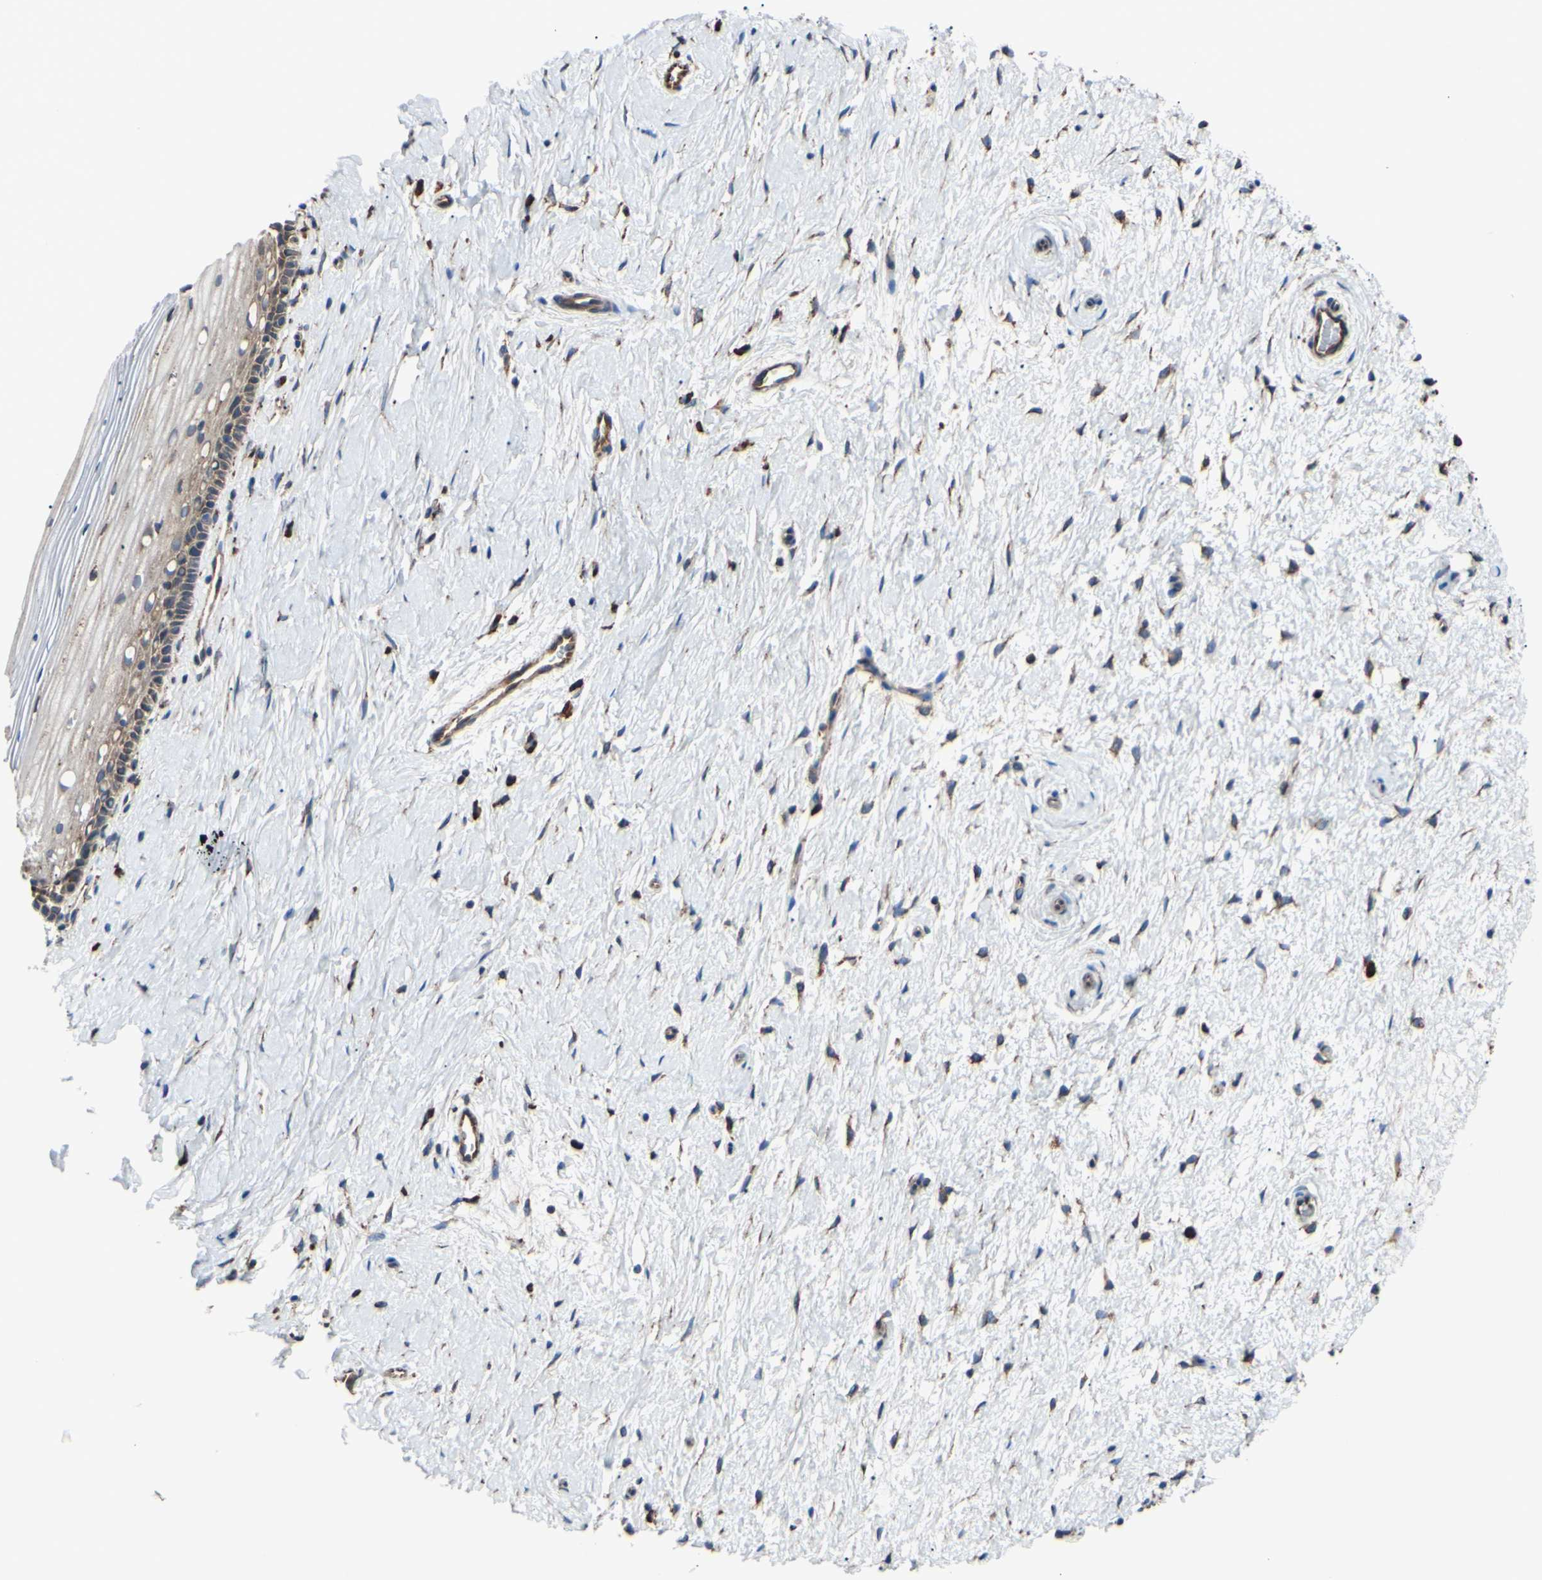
{"staining": {"intensity": "moderate", "quantity": ">75%", "location": "cytoplasmic/membranous"}, "tissue": "cervix", "cell_type": "Glandular cells", "image_type": "normal", "snomed": [{"axis": "morphology", "description": "Normal tissue, NOS"}, {"axis": "topography", "description": "Cervix"}], "caption": "Cervix stained with DAB (3,3'-diaminobenzidine) IHC shows medium levels of moderate cytoplasmic/membranous expression in approximately >75% of glandular cells. Nuclei are stained in blue.", "gene": "BMF", "patient": {"sex": "female", "age": 39}}